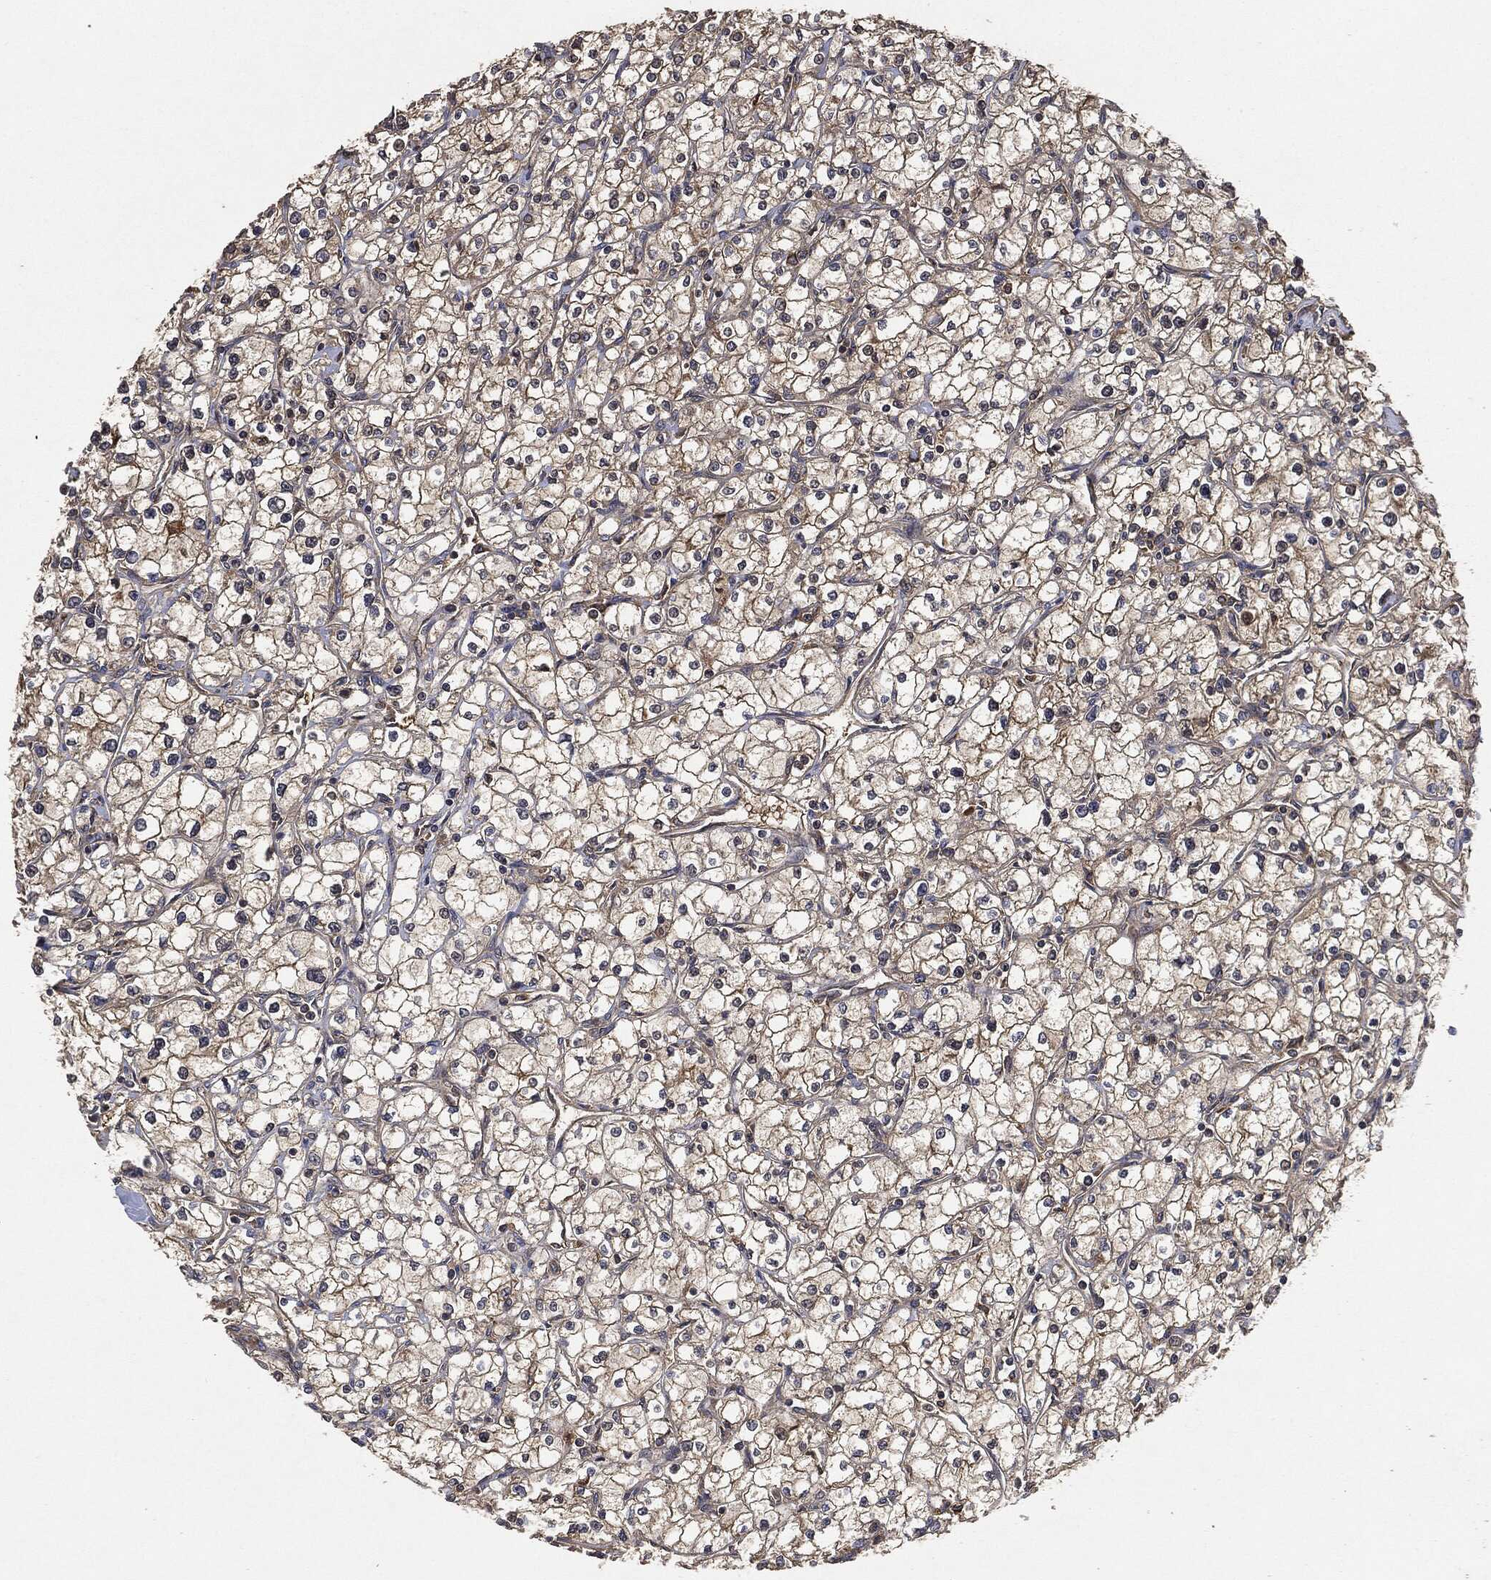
{"staining": {"intensity": "moderate", "quantity": "25%-75%", "location": "cytoplasmic/membranous"}, "tissue": "renal cancer", "cell_type": "Tumor cells", "image_type": "cancer", "snomed": [{"axis": "morphology", "description": "Adenocarcinoma, NOS"}, {"axis": "topography", "description": "Kidney"}], "caption": "High-magnification brightfield microscopy of renal cancer (adenocarcinoma) stained with DAB (brown) and counterstained with hematoxylin (blue). tumor cells exhibit moderate cytoplasmic/membranous positivity is appreciated in approximately25%-75% of cells. The protein is shown in brown color, while the nuclei are stained blue.", "gene": "BRAF", "patient": {"sex": "male", "age": 67}}